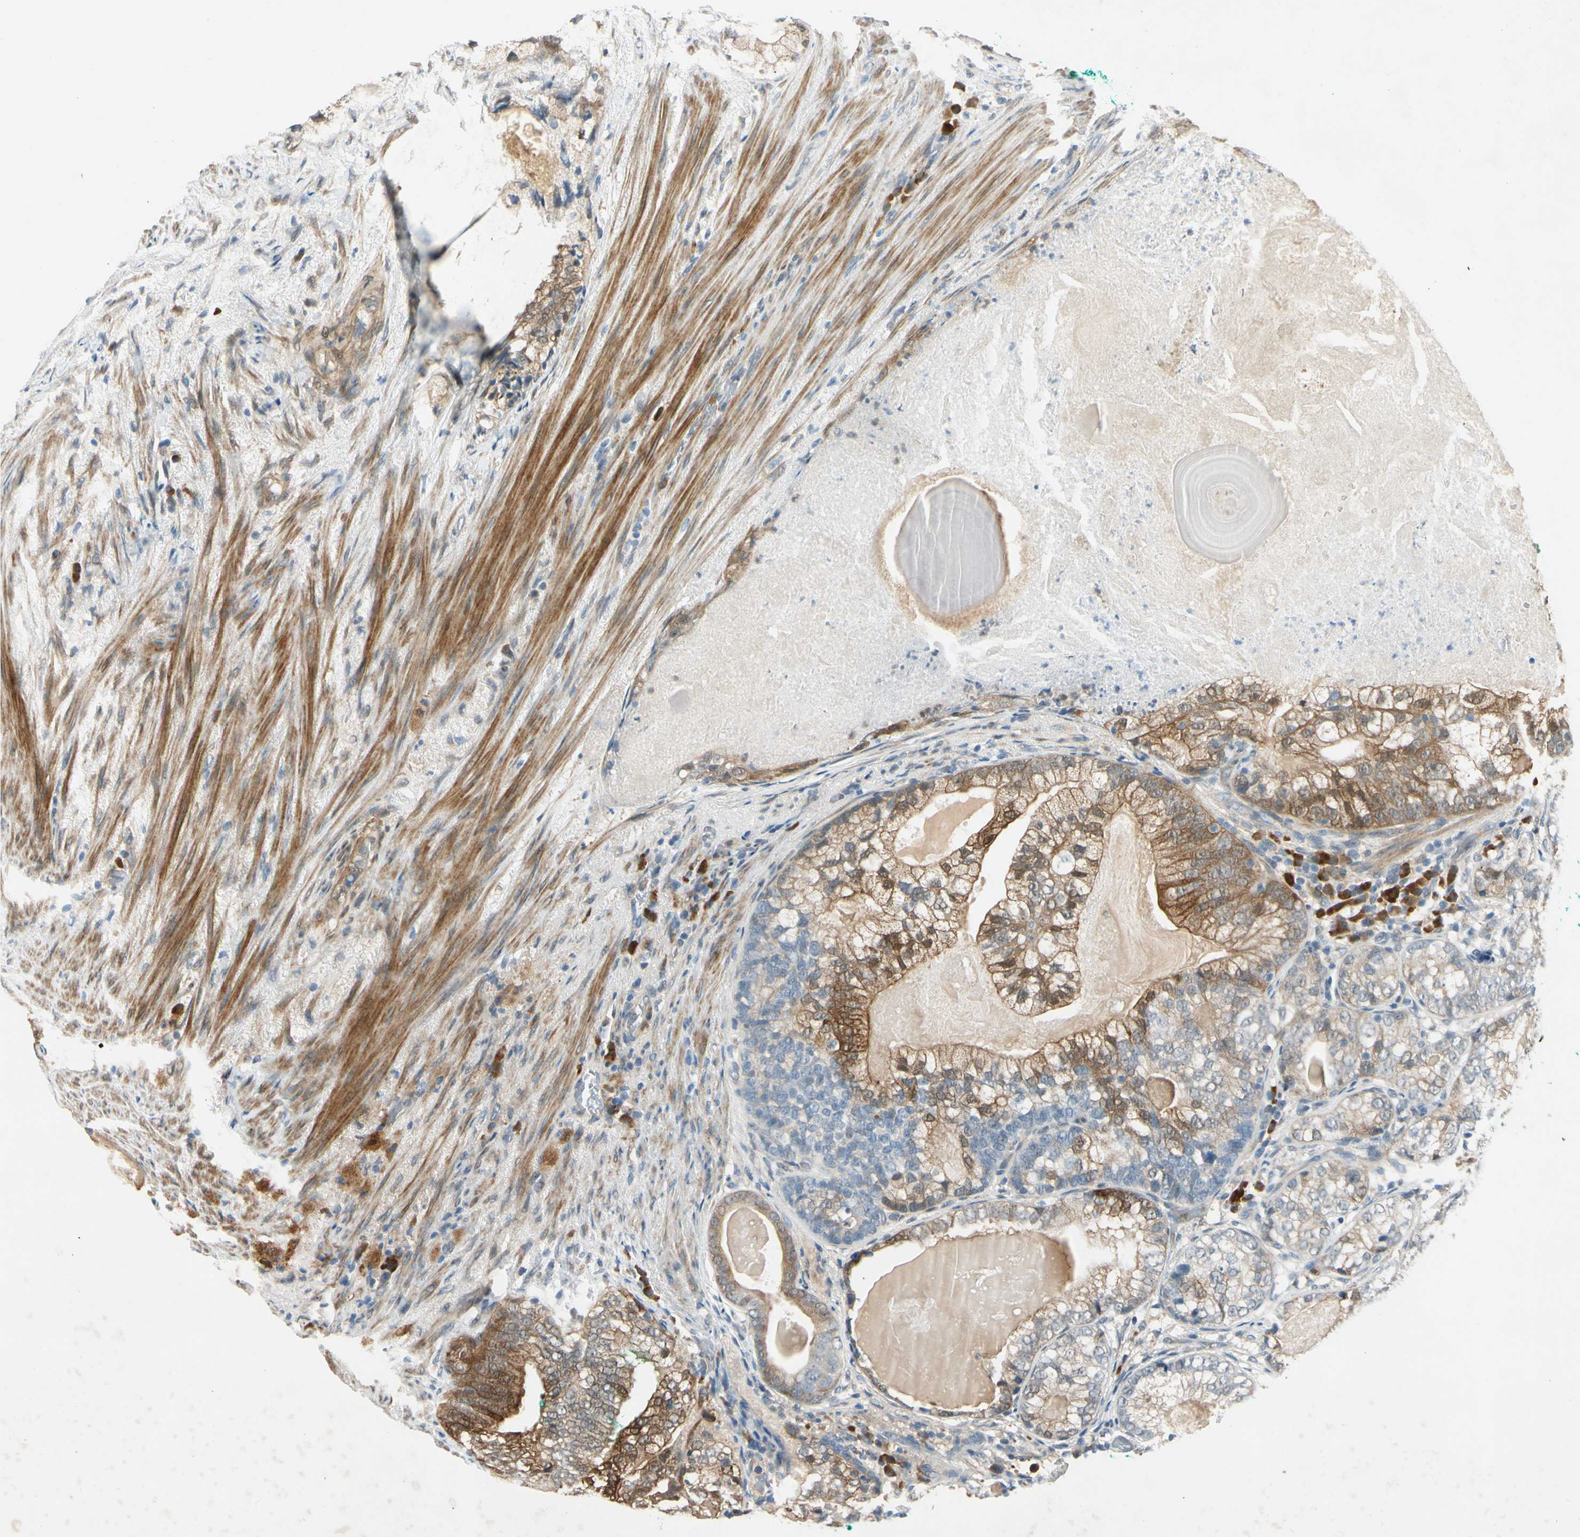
{"staining": {"intensity": "strong", "quantity": "25%-75%", "location": "cytoplasmic/membranous"}, "tissue": "prostate cancer", "cell_type": "Tumor cells", "image_type": "cancer", "snomed": [{"axis": "morphology", "description": "Adenocarcinoma, High grade"}, {"axis": "topography", "description": "Prostate"}], "caption": "Strong cytoplasmic/membranous expression for a protein is present in about 25%-75% of tumor cells of adenocarcinoma (high-grade) (prostate) using immunohistochemistry (IHC).", "gene": "WIPI1", "patient": {"sex": "male", "age": 66}}